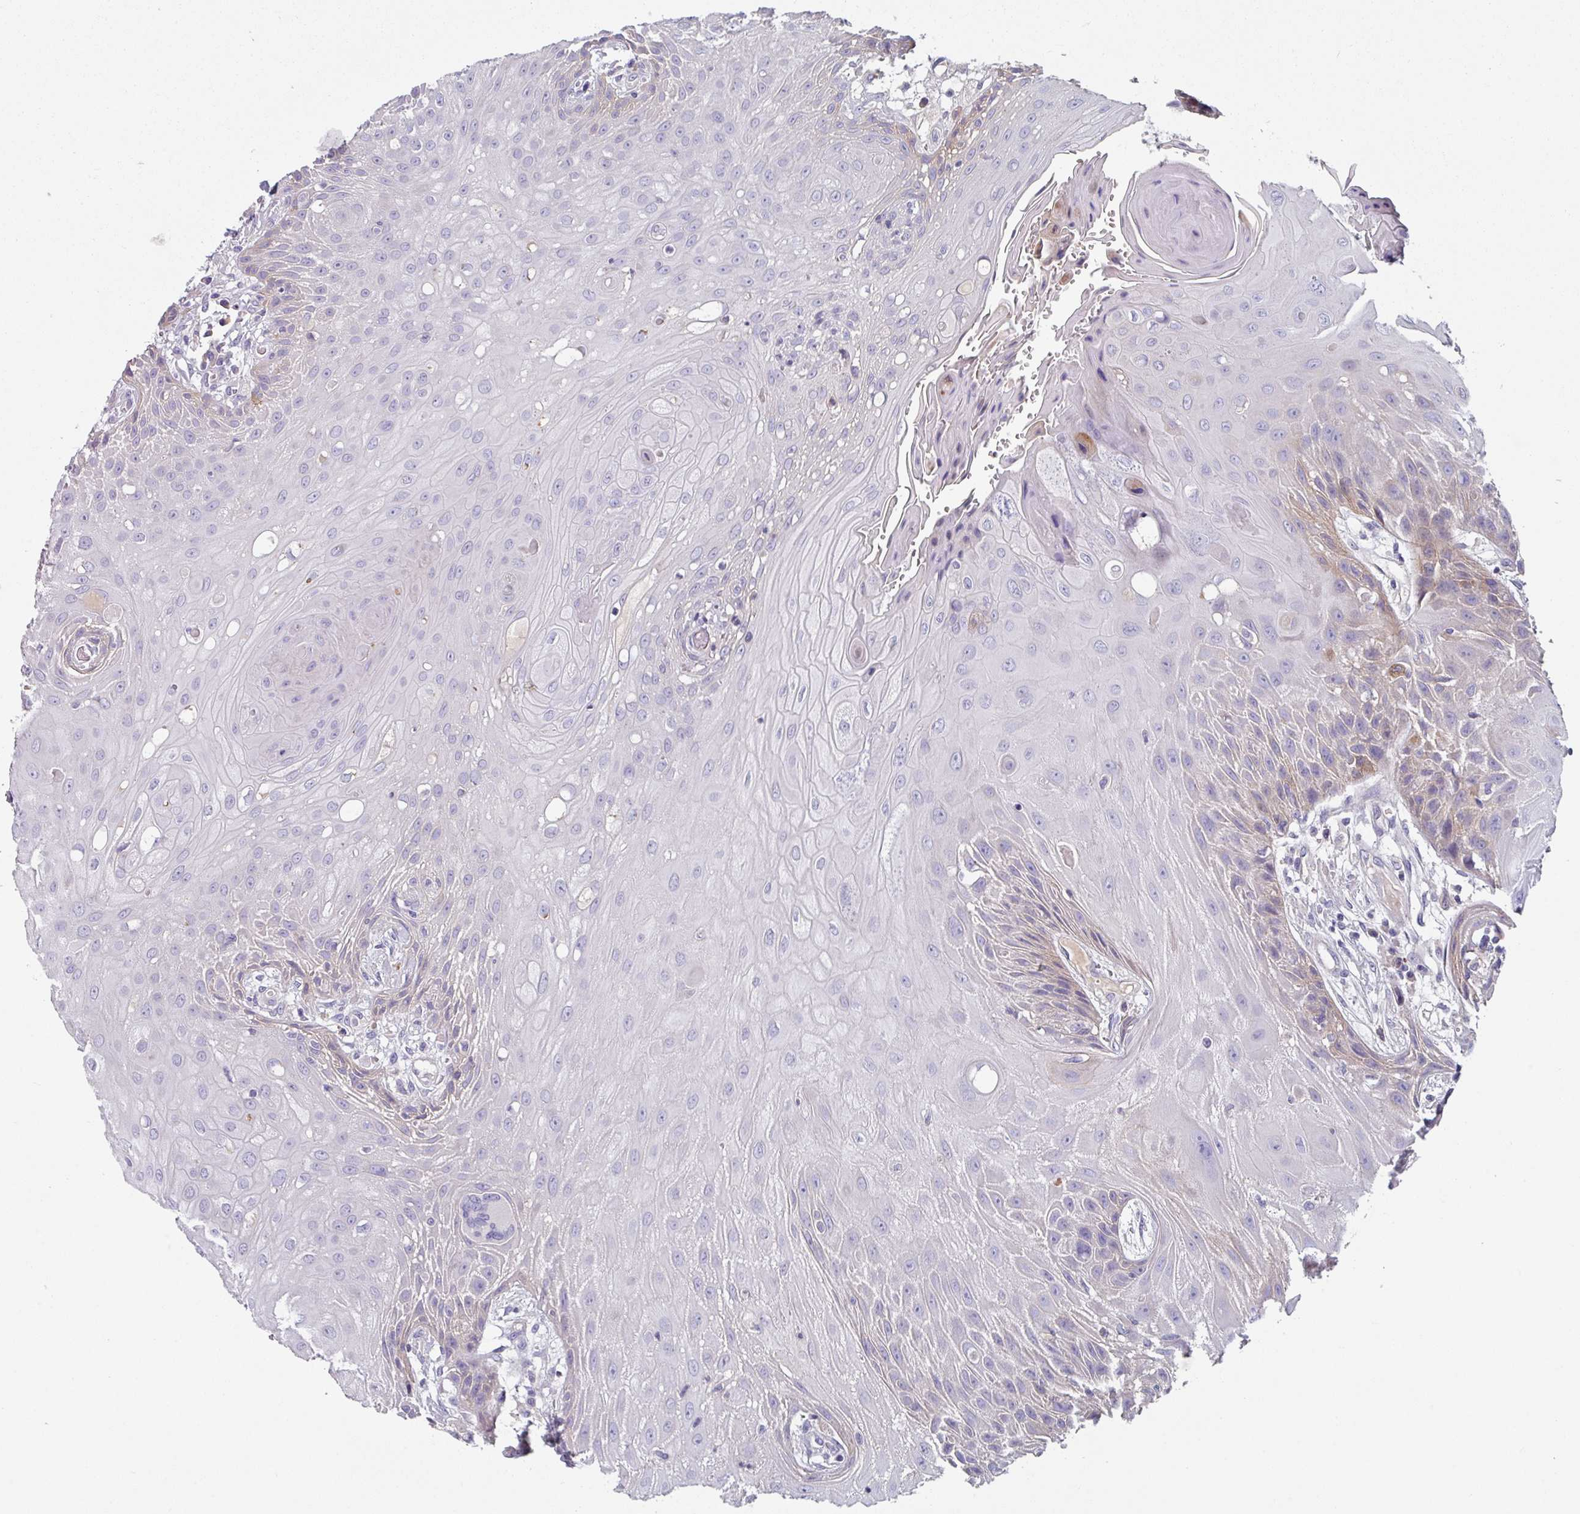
{"staining": {"intensity": "weak", "quantity": "<25%", "location": "cytoplasmic/membranous"}, "tissue": "head and neck cancer", "cell_type": "Tumor cells", "image_type": "cancer", "snomed": [{"axis": "morphology", "description": "Squamous cell carcinoma, NOS"}, {"axis": "topography", "description": "Head-Neck"}], "caption": "There is no significant expression in tumor cells of head and neck cancer (squamous cell carcinoma).", "gene": "TMEM132A", "patient": {"sex": "female", "age": 73}}